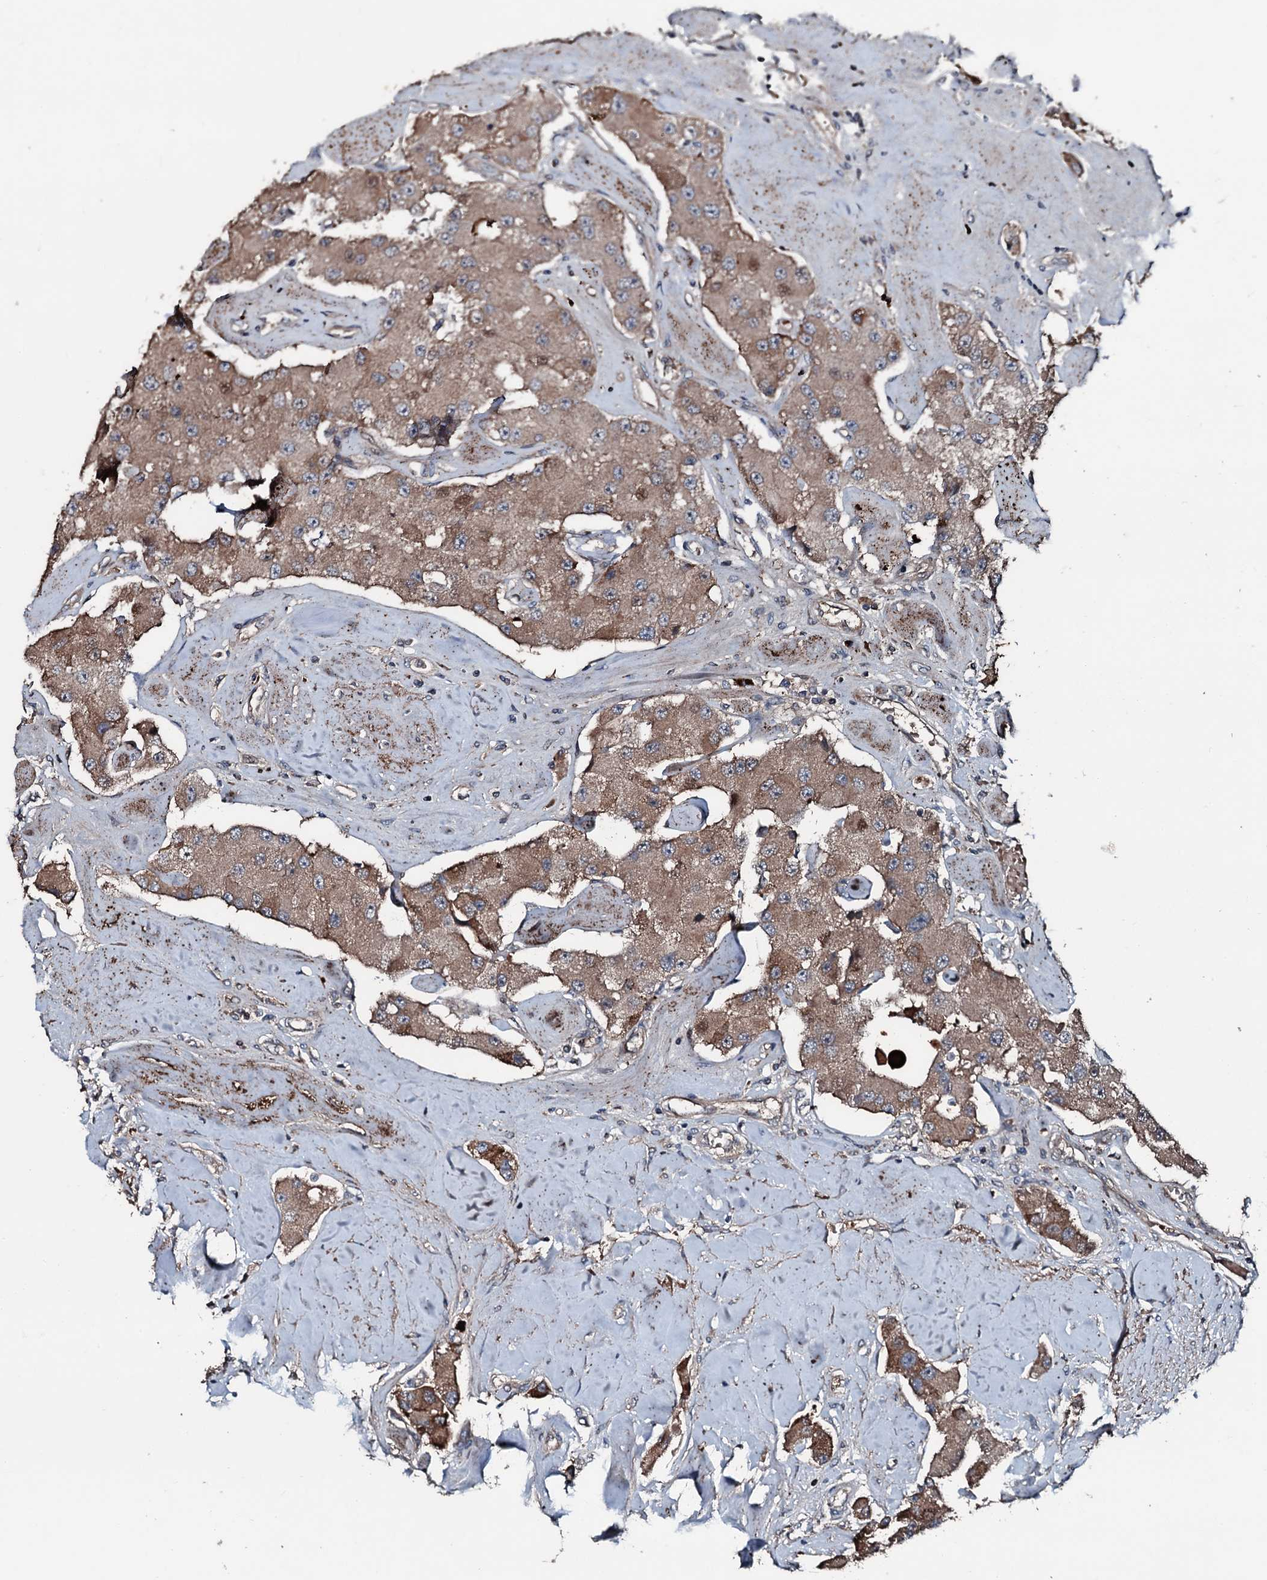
{"staining": {"intensity": "moderate", "quantity": ">75%", "location": "cytoplasmic/membranous"}, "tissue": "carcinoid", "cell_type": "Tumor cells", "image_type": "cancer", "snomed": [{"axis": "morphology", "description": "Carcinoid, malignant, NOS"}, {"axis": "topography", "description": "Pancreas"}], "caption": "Immunohistochemical staining of human carcinoid (malignant) shows medium levels of moderate cytoplasmic/membranous staining in about >75% of tumor cells.", "gene": "AARS1", "patient": {"sex": "male", "age": 41}}